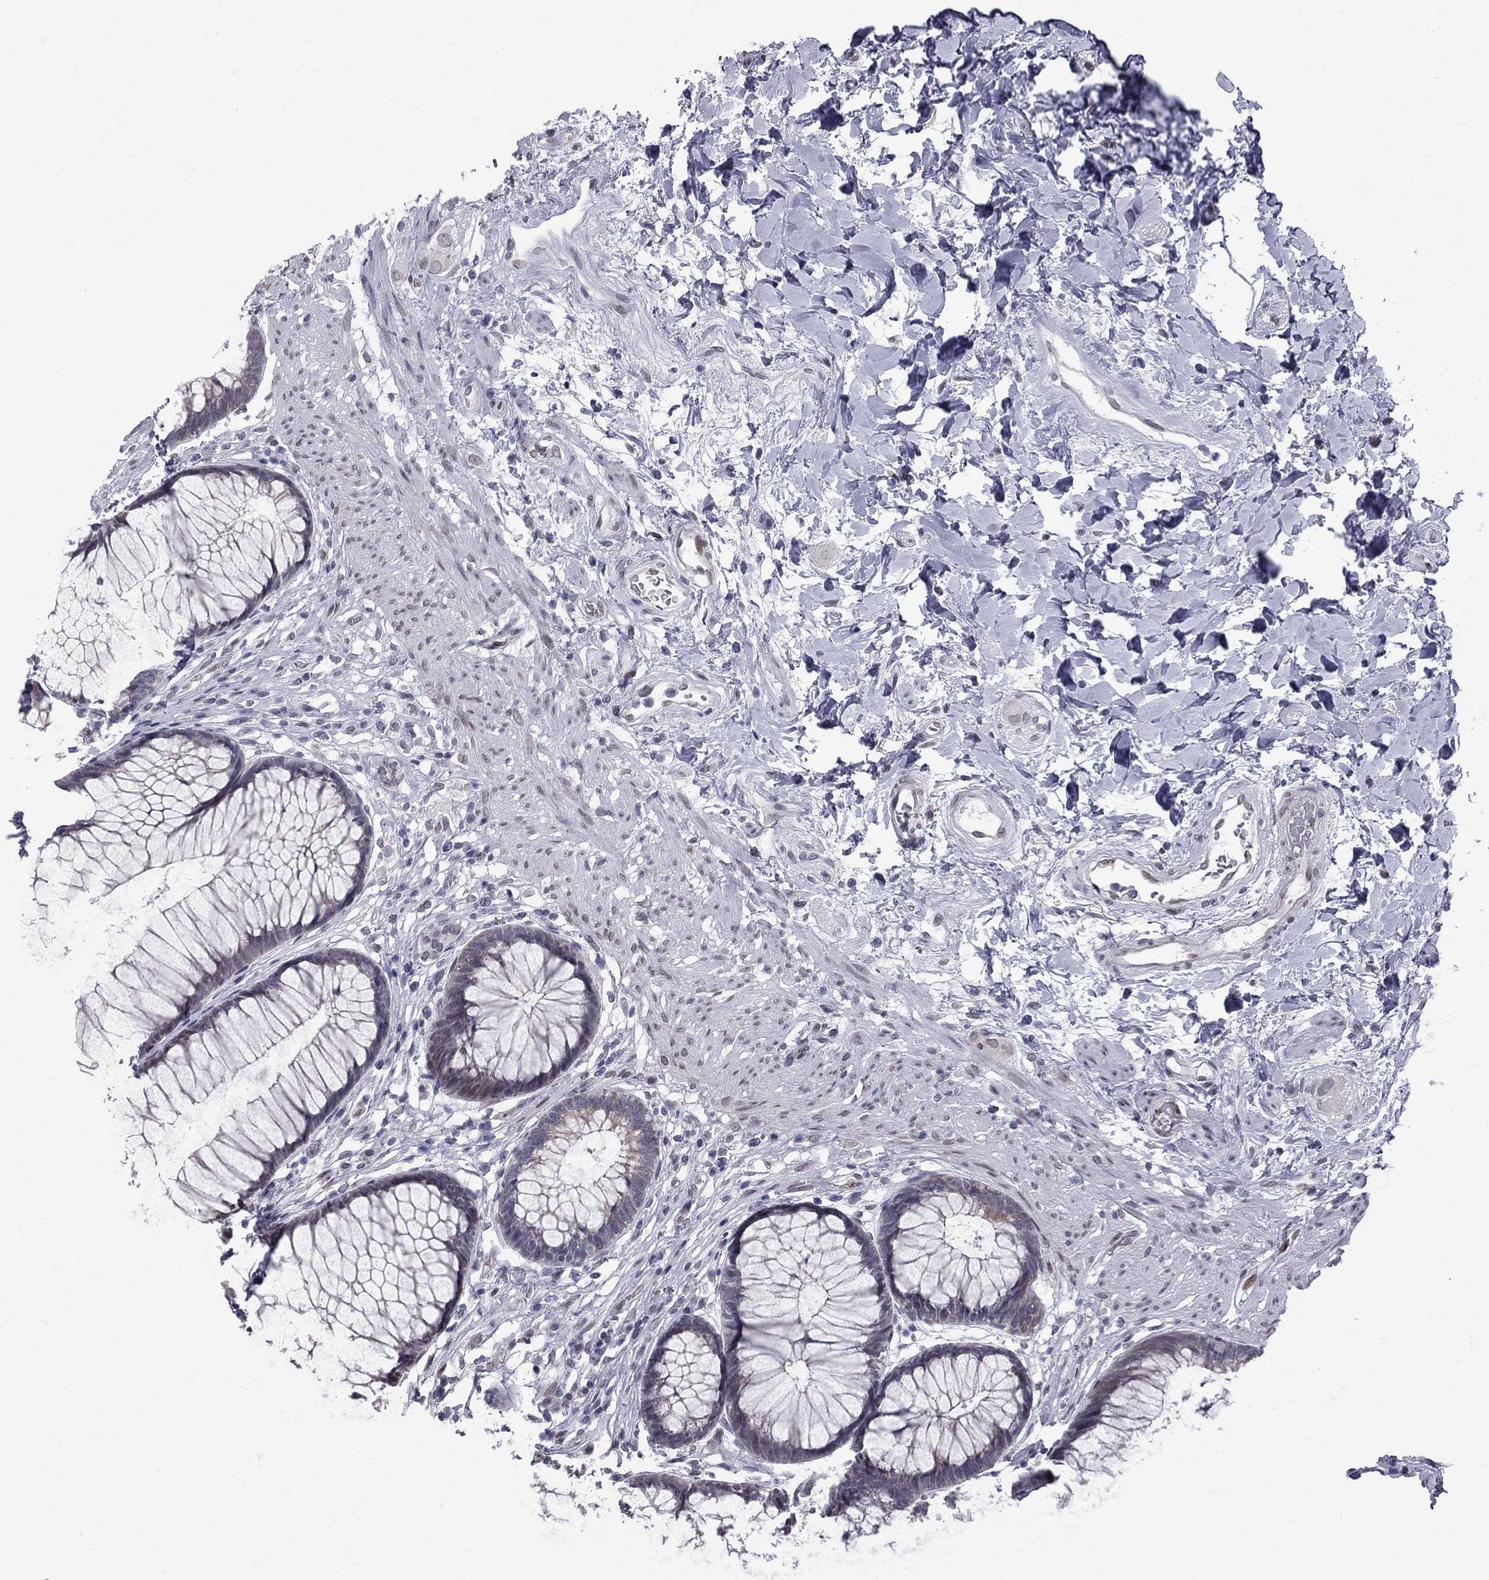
{"staining": {"intensity": "negative", "quantity": "none", "location": "none"}, "tissue": "rectum", "cell_type": "Glandular cells", "image_type": "normal", "snomed": [{"axis": "morphology", "description": "Normal tissue, NOS"}, {"axis": "topography", "description": "Smooth muscle"}, {"axis": "topography", "description": "Rectum"}], "caption": "DAB (3,3'-diaminobenzidine) immunohistochemical staining of unremarkable rectum demonstrates no significant expression in glandular cells. The staining was performed using DAB to visualize the protein expression in brown, while the nuclei were stained in blue with hematoxylin (Magnification: 20x).", "gene": "CLTCL1", "patient": {"sex": "male", "age": 53}}